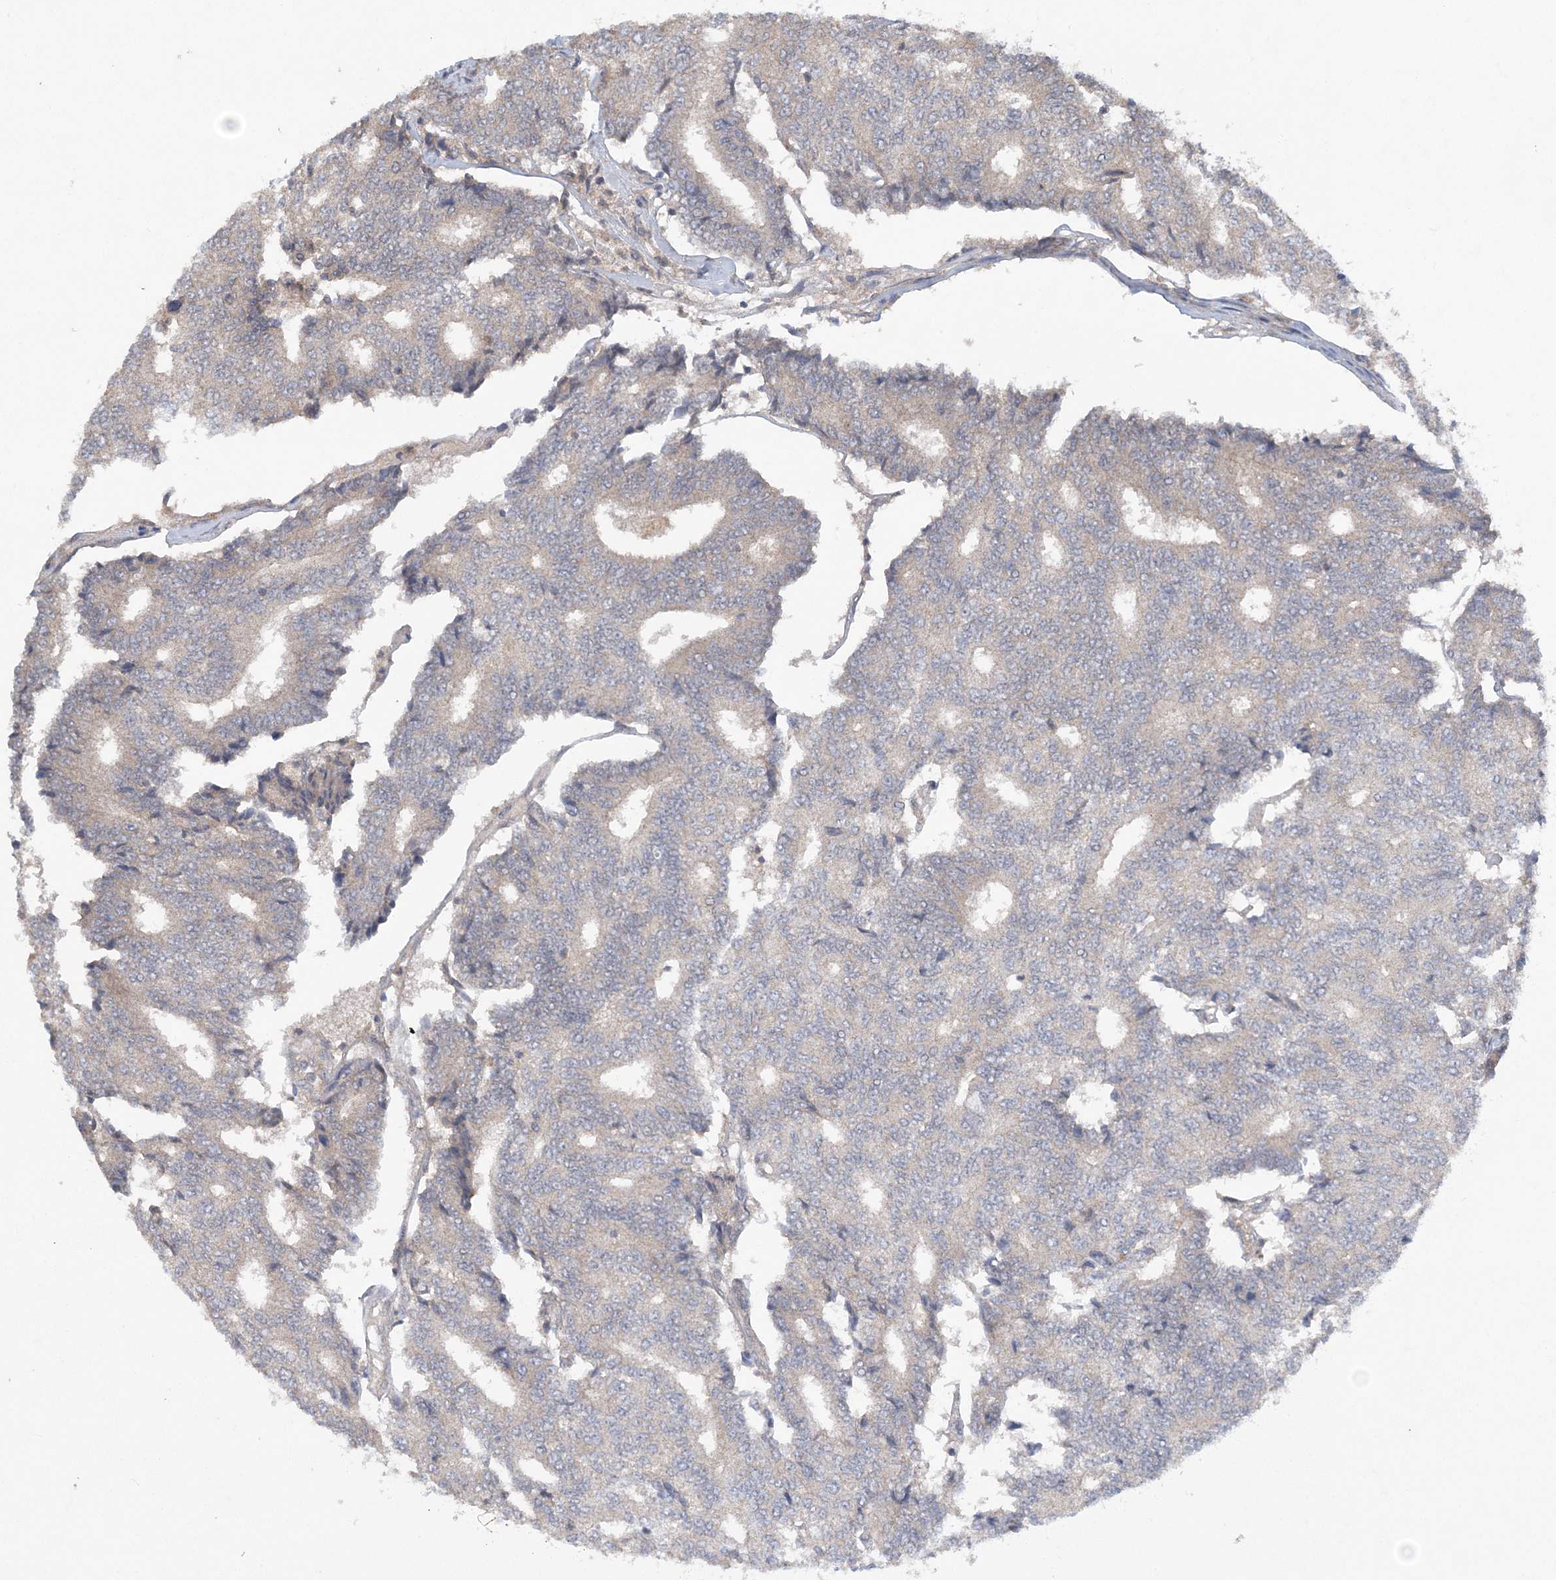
{"staining": {"intensity": "negative", "quantity": "none", "location": "none"}, "tissue": "prostate cancer", "cell_type": "Tumor cells", "image_type": "cancer", "snomed": [{"axis": "morphology", "description": "Normal tissue, NOS"}, {"axis": "morphology", "description": "Adenocarcinoma, High grade"}, {"axis": "topography", "description": "Prostate"}, {"axis": "topography", "description": "Seminal veicle"}], "caption": "Photomicrograph shows no protein staining in tumor cells of prostate adenocarcinoma (high-grade) tissue. The staining was performed using DAB to visualize the protein expression in brown, while the nuclei were stained in blue with hematoxylin (Magnification: 20x).", "gene": "C1RL", "patient": {"sex": "male", "age": 55}}